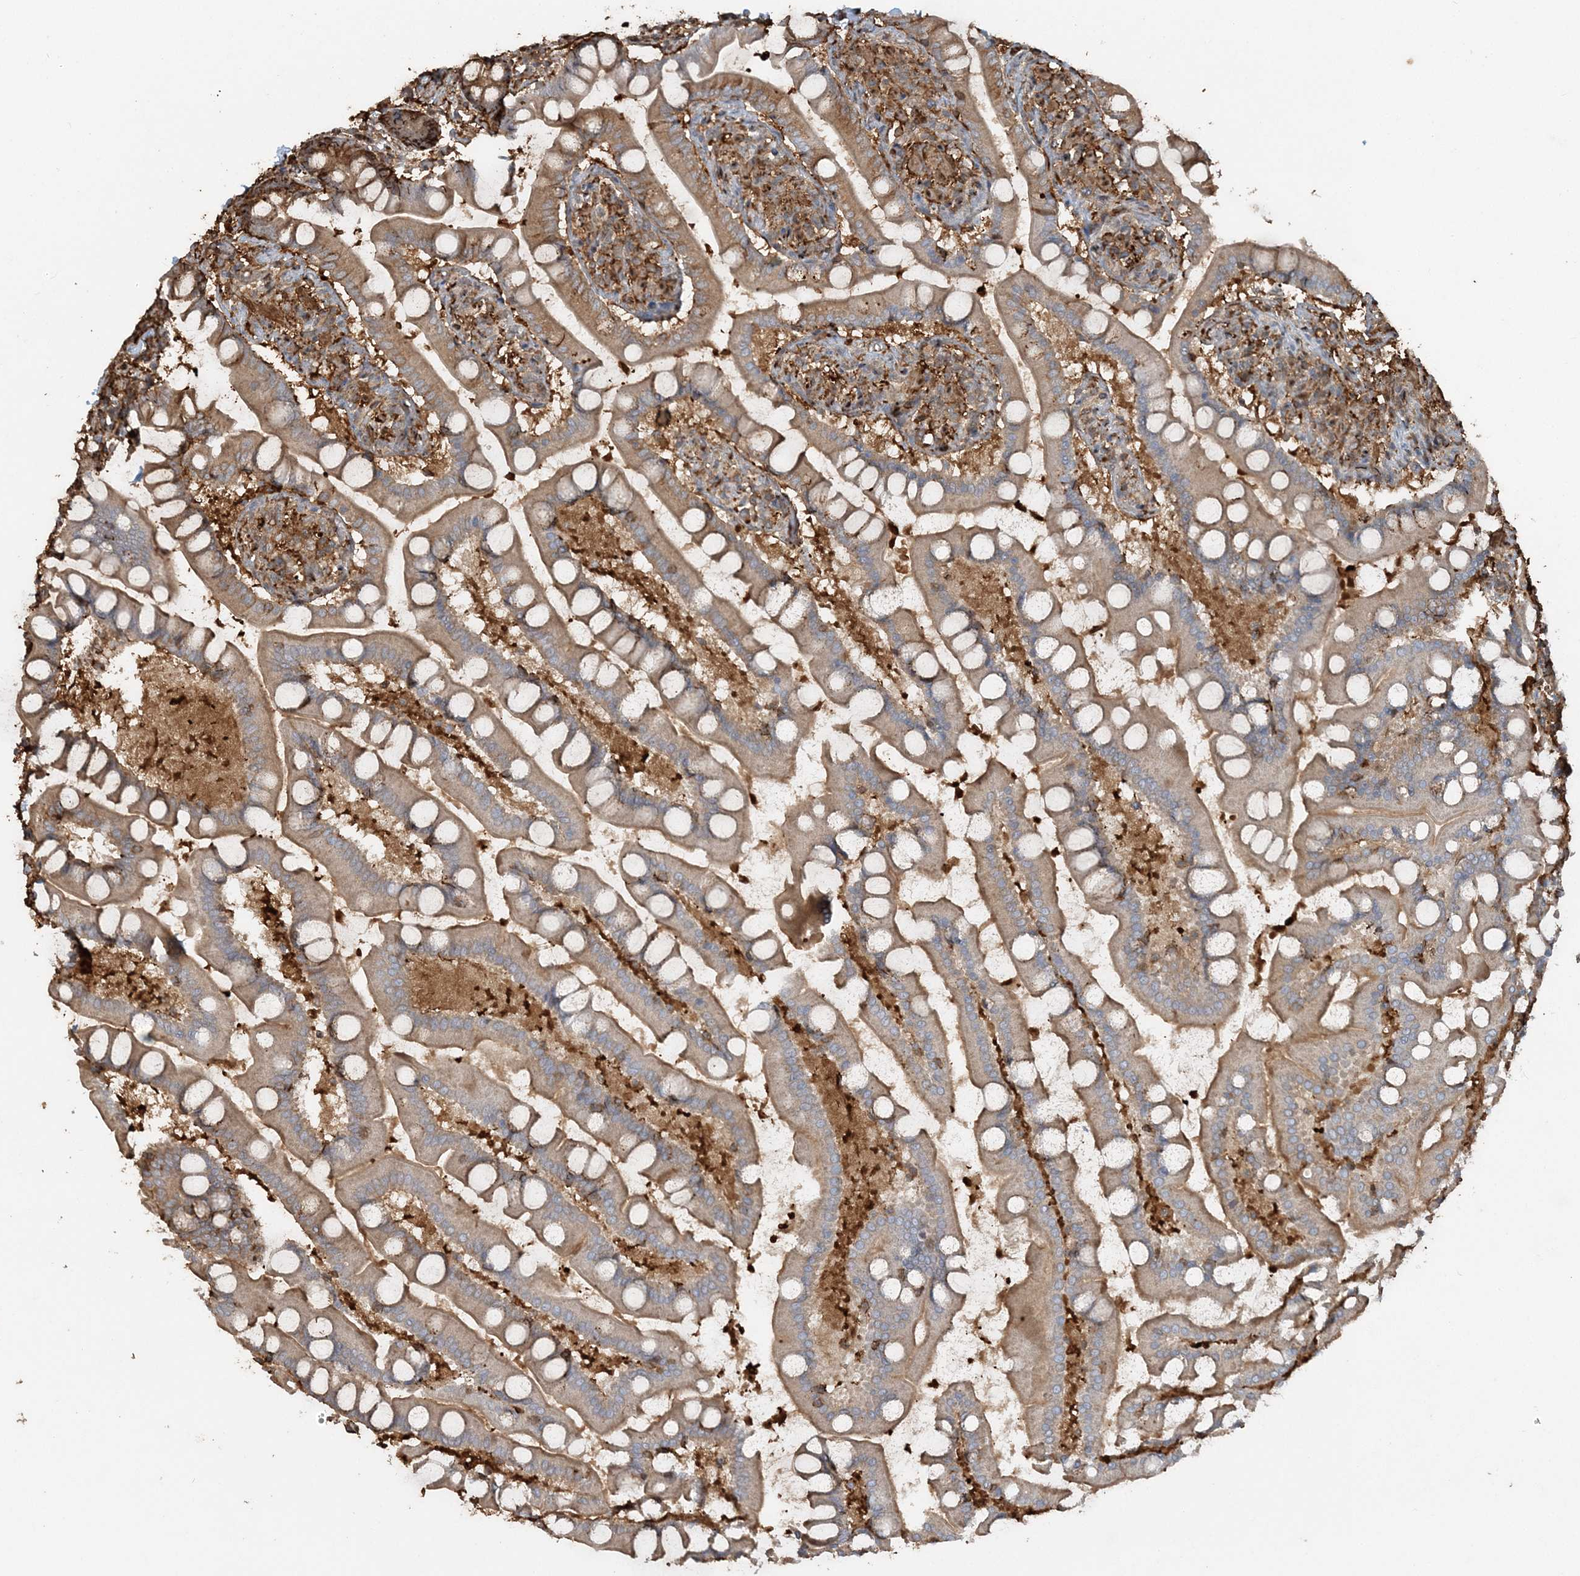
{"staining": {"intensity": "moderate", "quantity": "25%-75%", "location": "cytoplasmic/membranous"}, "tissue": "small intestine", "cell_type": "Glandular cells", "image_type": "normal", "snomed": [{"axis": "morphology", "description": "Normal tissue, NOS"}, {"axis": "topography", "description": "Small intestine"}], "caption": "Glandular cells reveal moderate cytoplasmic/membranous staining in about 25%-75% of cells in benign small intestine.", "gene": "DSTN", "patient": {"sex": "male", "age": 41}}